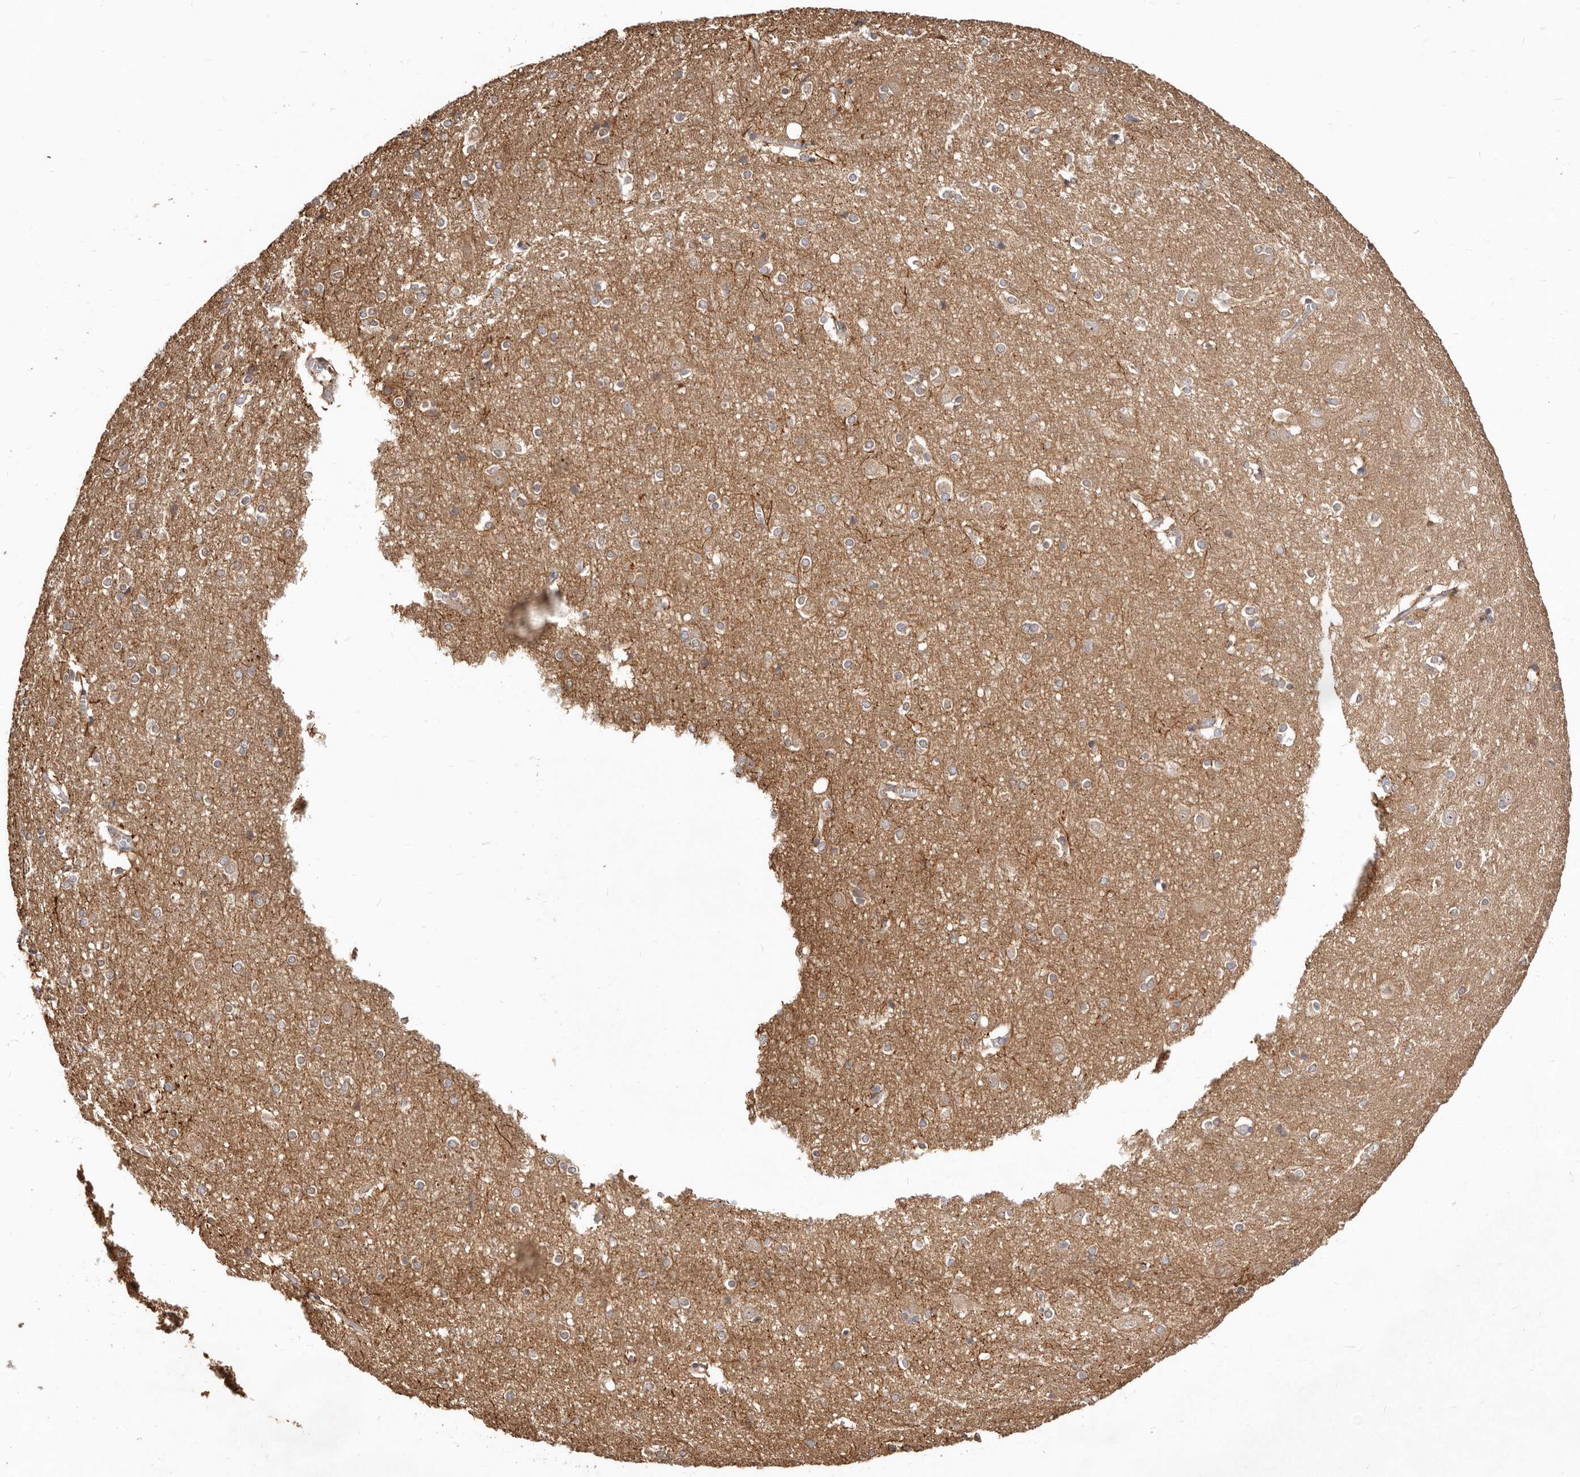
{"staining": {"intensity": "moderate", "quantity": ">75%", "location": "cytoplasmic/membranous"}, "tissue": "cerebral cortex", "cell_type": "Endothelial cells", "image_type": "normal", "snomed": [{"axis": "morphology", "description": "Normal tissue, NOS"}, {"axis": "topography", "description": "Cerebral cortex"}], "caption": "Immunohistochemical staining of unremarkable human cerebral cortex demonstrates moderate cytoplasmic/membranous protein positivity in approximately >75% of endothelial cells.", "gene": "GPATCH4", "patient": {"sex": "male", "age": 54}}